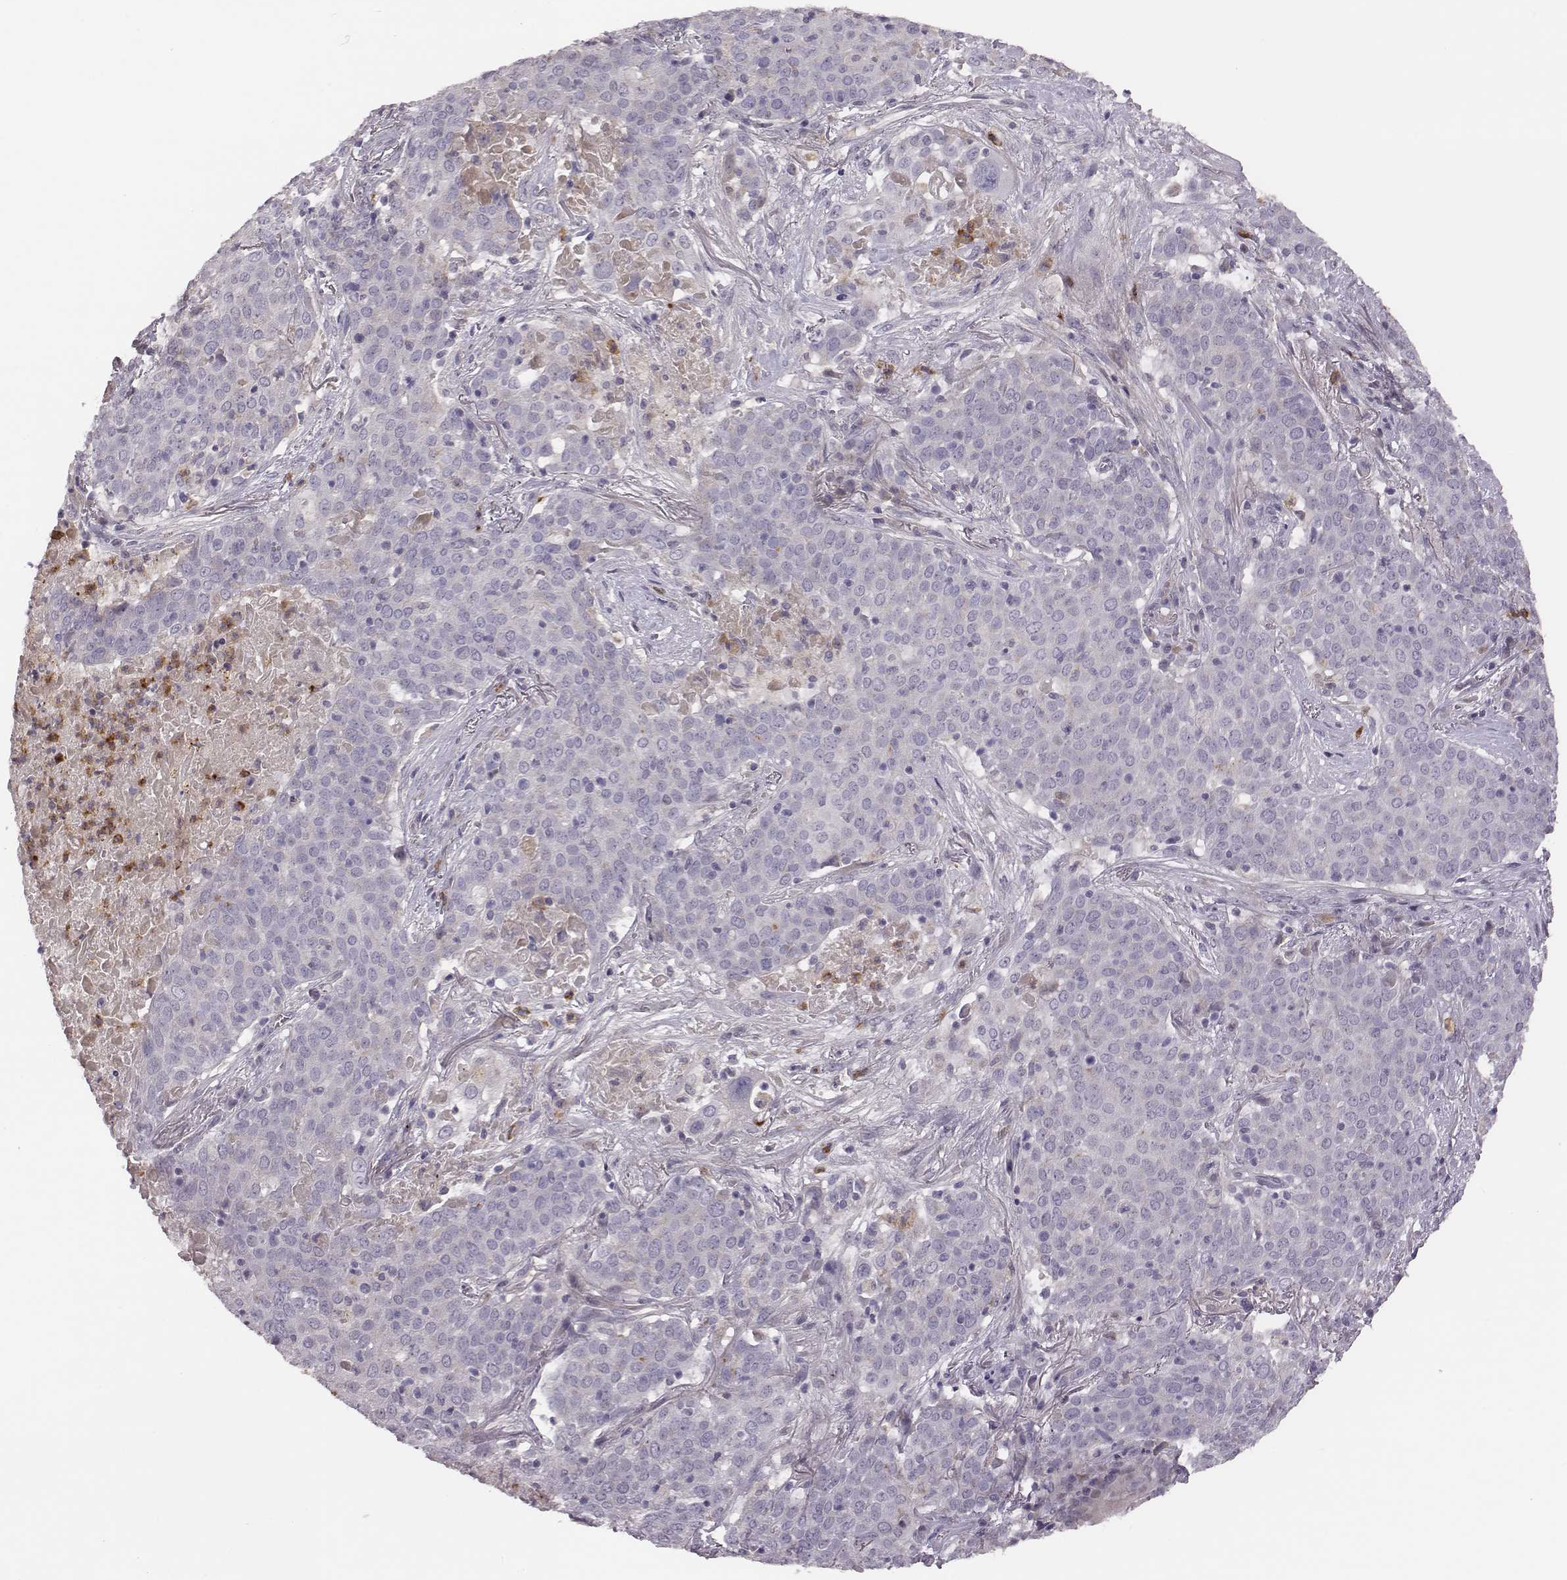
{"staining": {"intensity": "negative", "quantity": "none", "location": "none"}, "tissue": "lung cancer", "cell_type": "Tumor cells", "image_type": "cancer", "snomed": [{"axis": "morphology", "description": "Squamous cell carcinoma, NOS"}, {"axis": "topography", "description": "Lung"}], "caption": "There is no significant positivity in tumor cells of squamous cell carcinoma (lung).", "gene": "KMO", "patient": {"sex": "male", "age": 82}}